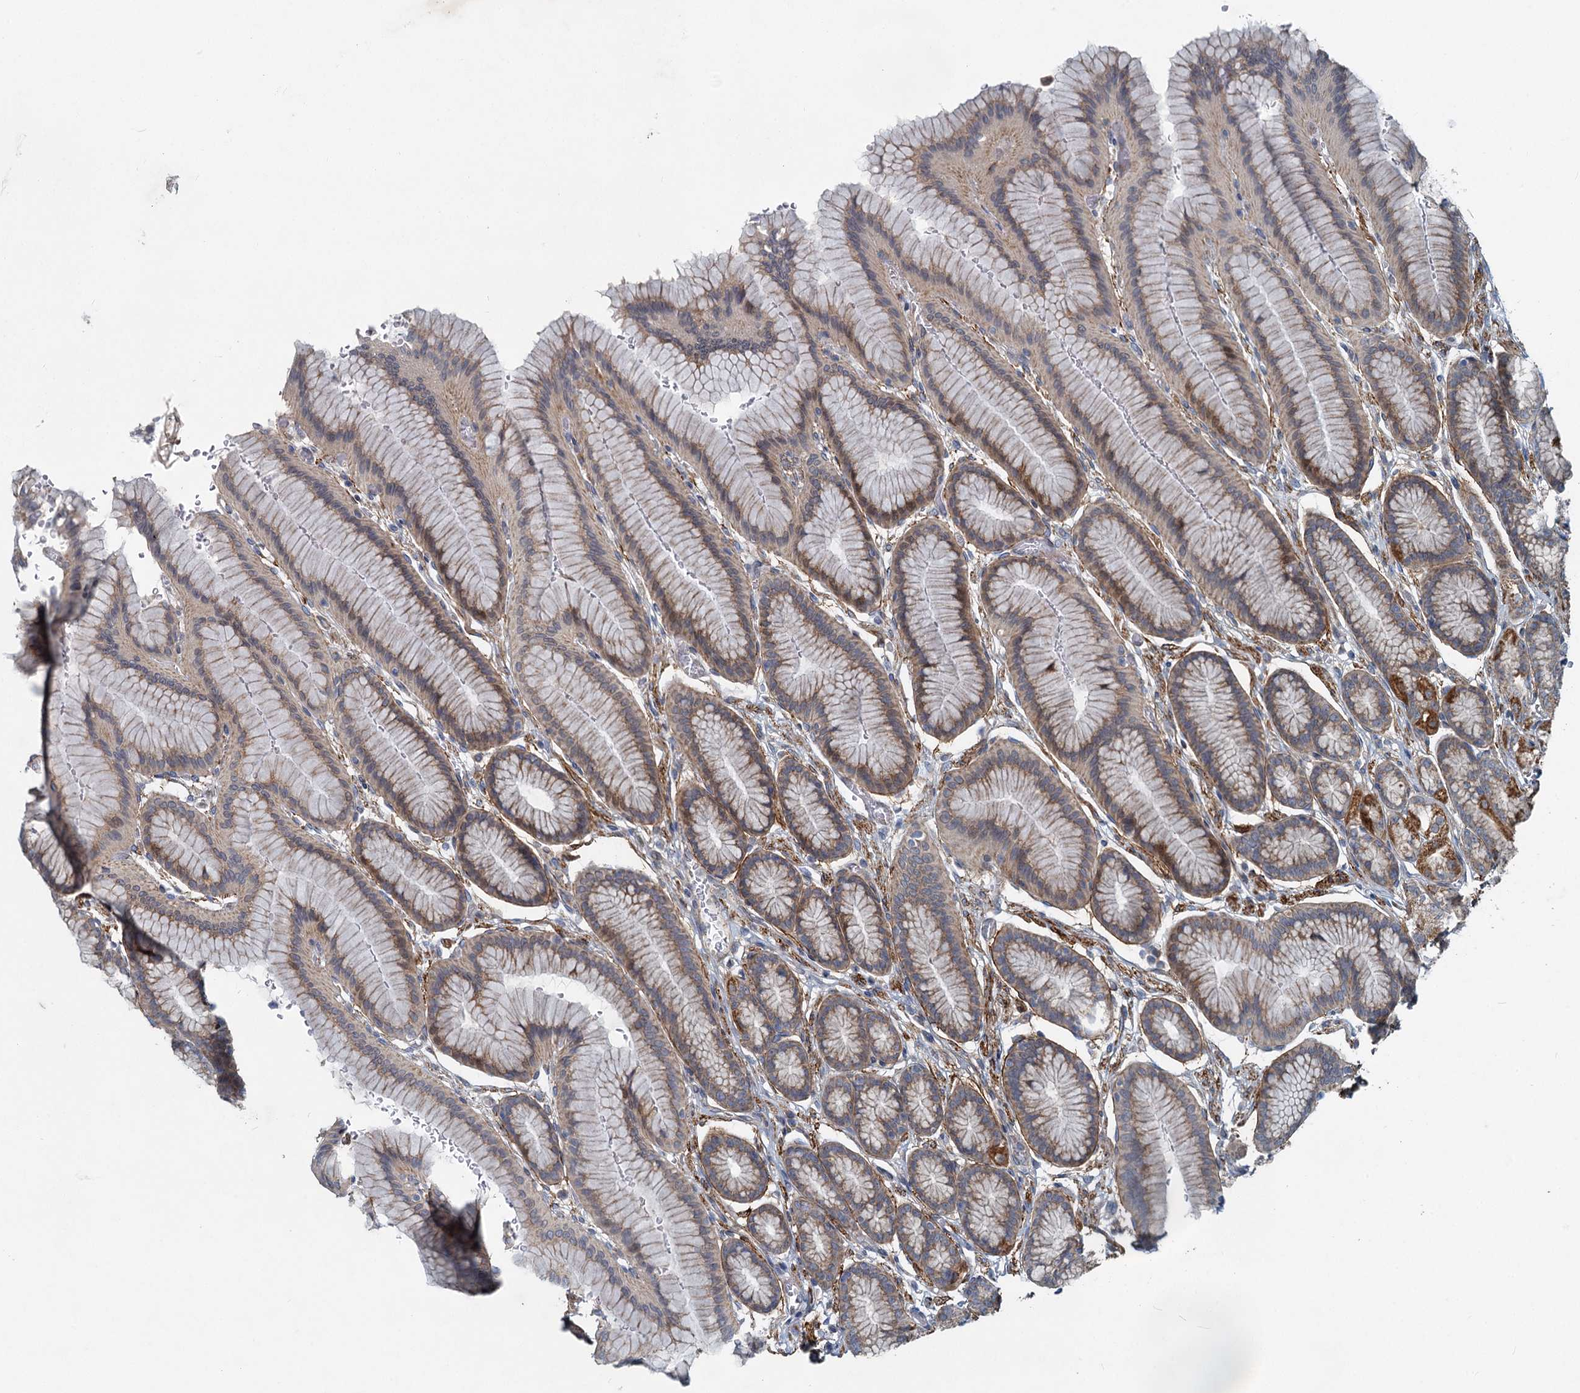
{"staining": {"intensity": "strong", "quantity": "25%-75%", "location": "cytoplasmic/membranous"}, "tissue": "stomach", "cell_type": "Glandular cells", "image_type": "normal", "snomed": [{"axis": "morphology", "description": "Normal tissue, NOS"}, {"axis": "morphology", "description": "Adenocarcinoma, NOS"}, {"axis": "morphology", "description": "Adenocarcinoma, High grade"}, {"axis": "topography", "description": "Stomach, upper"}, {"axis": "topography", "description": "Stomach"}], "caption": "IHC of benign stomach demonstrates high levels of strong cytoplasmic/membranous expression in about 25%-75% of glandular cells. The protein is stained brown, and the nuclei are stained in blue (DAB IHC with brightfield microscopy, high magnification).", "gene": "ADCY2", "patient": {"sex": "female", "age": 65}}